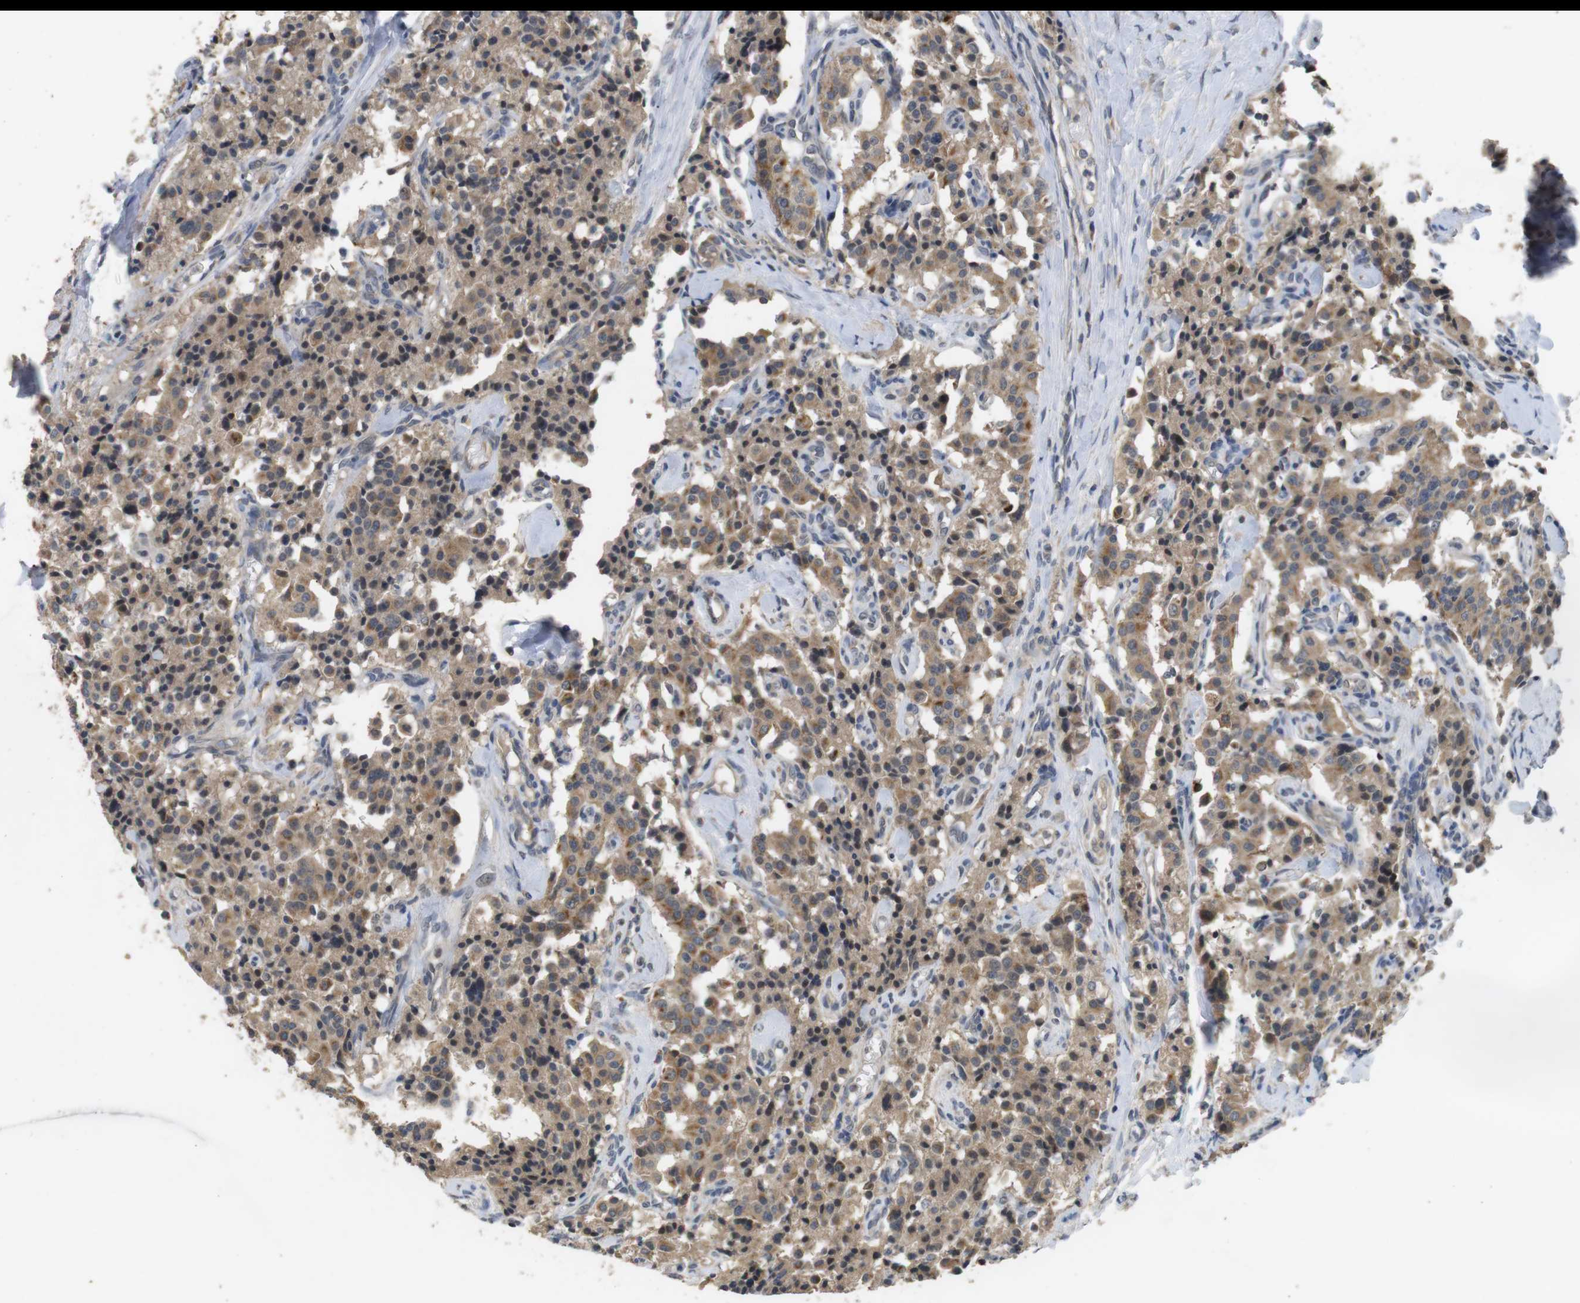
{"staining": {"intensity": "moderate", "quantity": ">75%", "location": "cytoplasmic/membranous"}, "tissue": "carcinoid", "cell_type": "Tumor cells", "image_type": "cancer", "snomed": [{"axis": "morphology", "description": "Carcinoid, malignant, NOS"}, {"axis": "topography", "description": "Lung"}], "caption": "High-power microscopy captured an immunohistochemistry (IHC) image of malignant carcinoid, revealing moderate cytoplasmic/membranous positivity in about >75% of tumor cells.", "gene": "ADGRL3", "patient": {"sex": "male", "age": 30}}